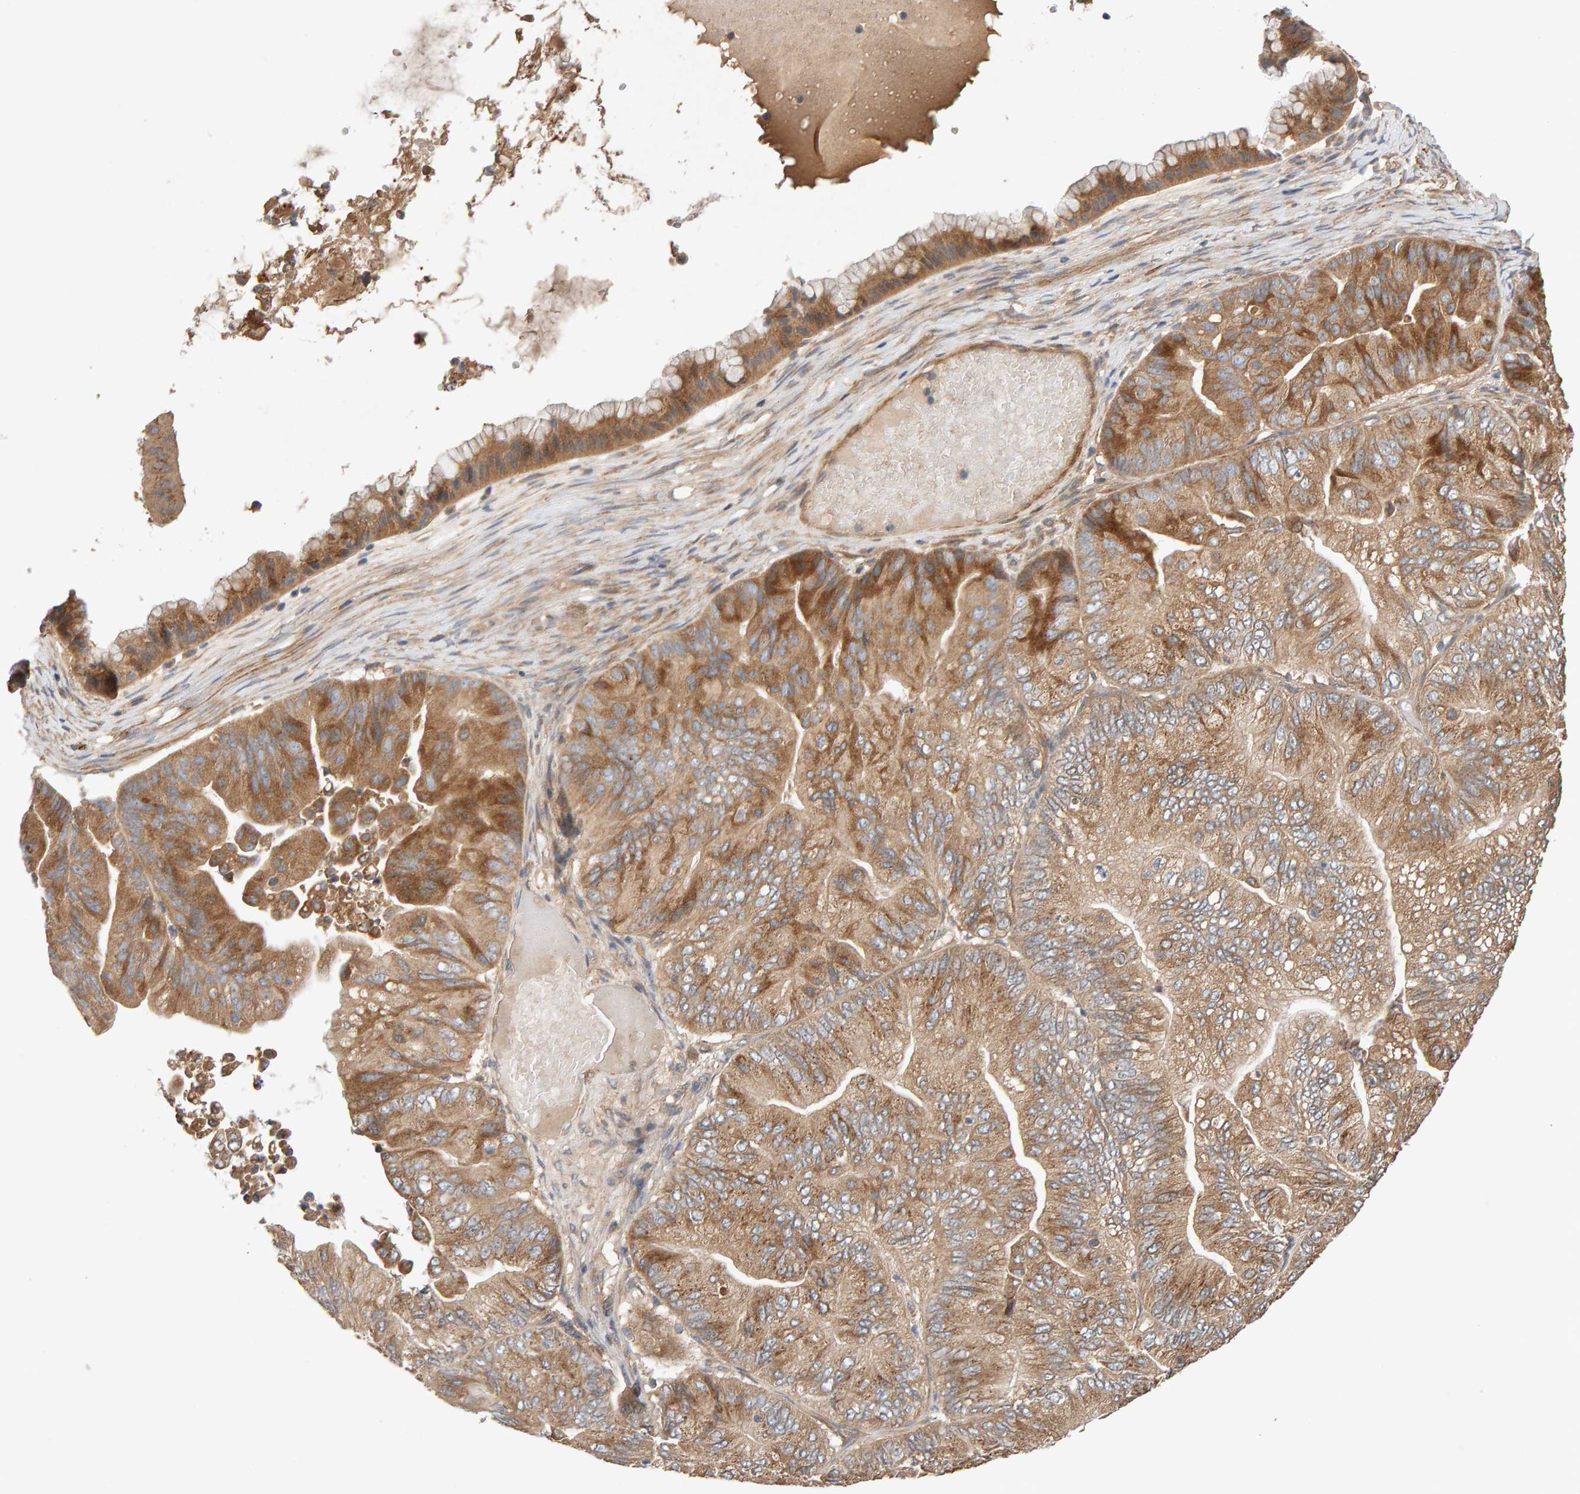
{"staining": {"intensity": "moderate", "quantity": ">75%", "location": "cytoplasmic/membranous"}, "tissue": "ovarian cancer", "cell_type": "Tumor cells", "image_type": "cancer", "snomed": [{"axis": "morphology", "description": "Cystadenocarcinoma, mucinous, NOS"}, {"axis": "topography", "description": "Ovary"}], "caption": "Mucinous cystadenocarcinoma (ovarian) was stained to show a protein in brown. There is medium levels of moderate cytoplasmic/membranous expression in about >75% of tumor cells. (Stains: DAB (3,3'-diaminobenzidine) in brown, nuclei in blue, Microscopy: brightfield microscopy at high magnification).", "gene": "RNF19A", "patient": {"sex": "female", "age": 61}}